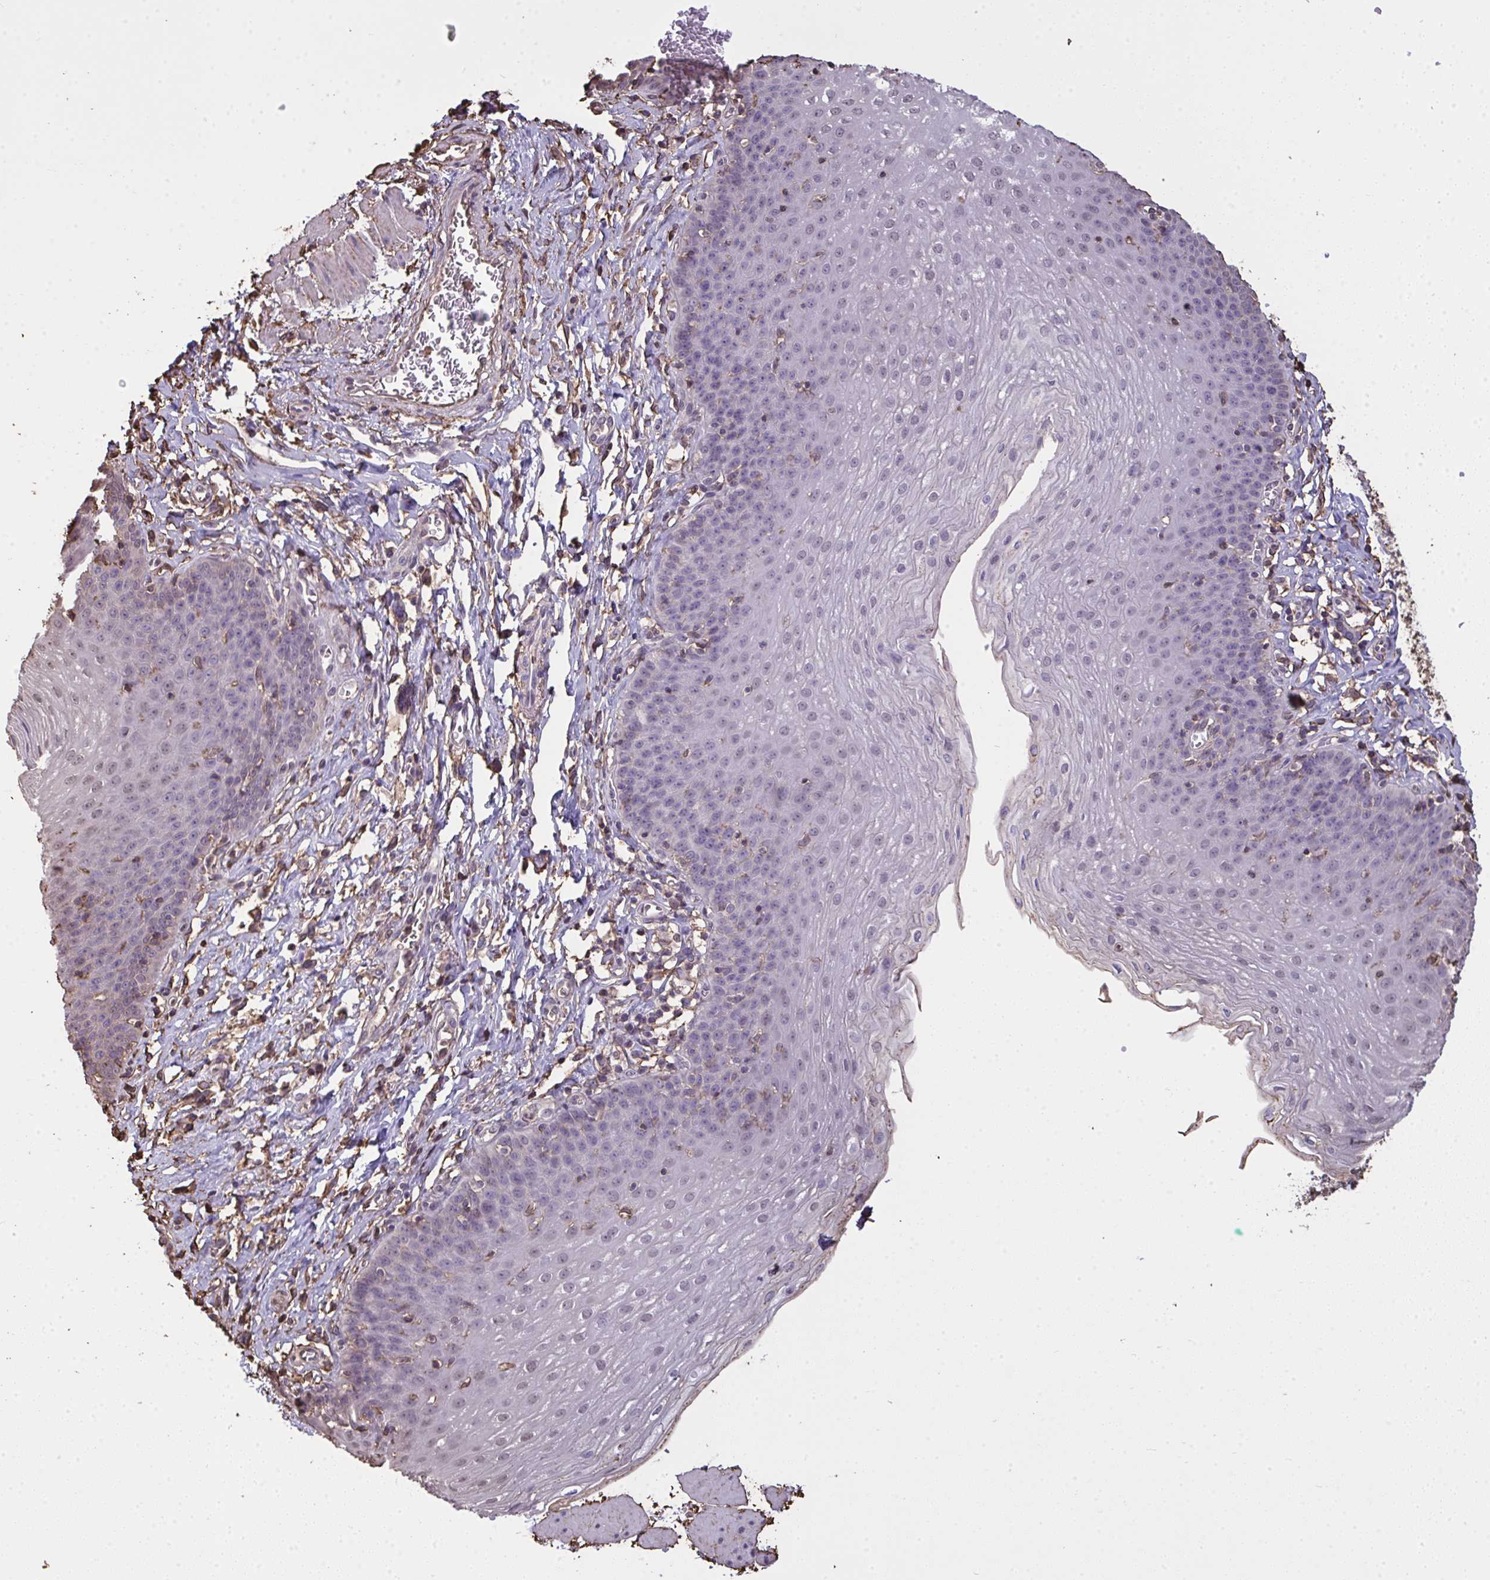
{"staining": {"intensity": "negative", "quantity": "none", "location": "none"}, "tissue": "esophagus", "cell_type": "Squamous epithelial cells", "image_type": "normal", "snomed": [{"axis": "morphology", "description": "Normal tissue, NOS"}, {"axis": "topography", "description": "Esophagus"}], "caption": "Immunohistochemistry of normal human esophagus demonstrates no positivity in squamous epithelial cells.", "gene": "ANXA5", "patient": {"sex": "female", "age": 81}}